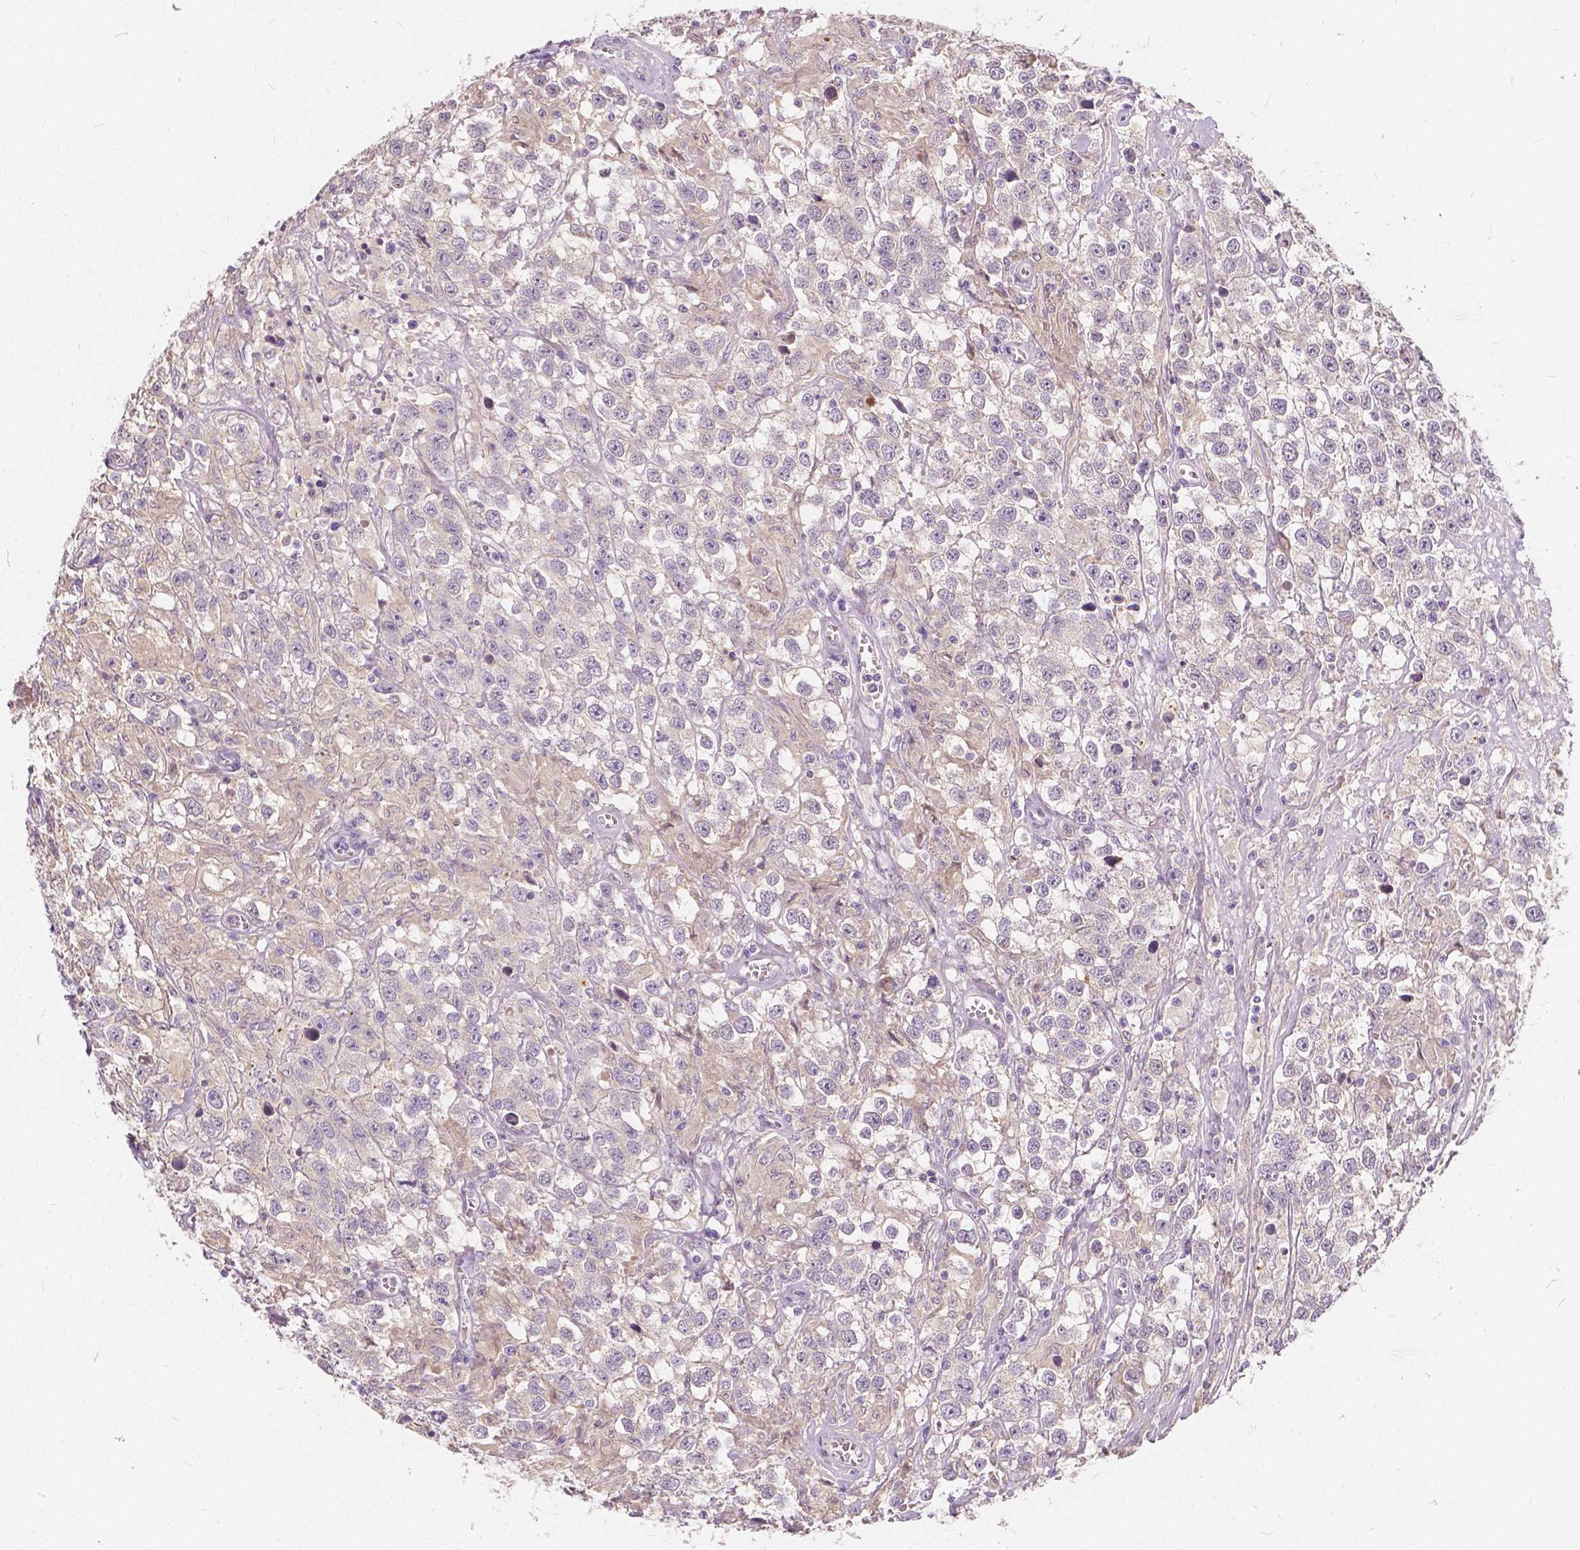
{"staining": {"intensity": "negative", "quantity": "none", "location": "none"}, "tissue": "testis cancer", "cell_type": "Tumor cells", "image_type": "cancer", "snomed": [{"axis": "morphology", "description": "Seminoma, NOS"}, {"axis": "topography", "description": "Testis"}], "caption": "DAB immunohistochemical staining of human seminoma (testis) exhibits no significant positivity in tumor cells.", "gene": "KIAA0513", "patient": {"sex": "male", "age": 43}}